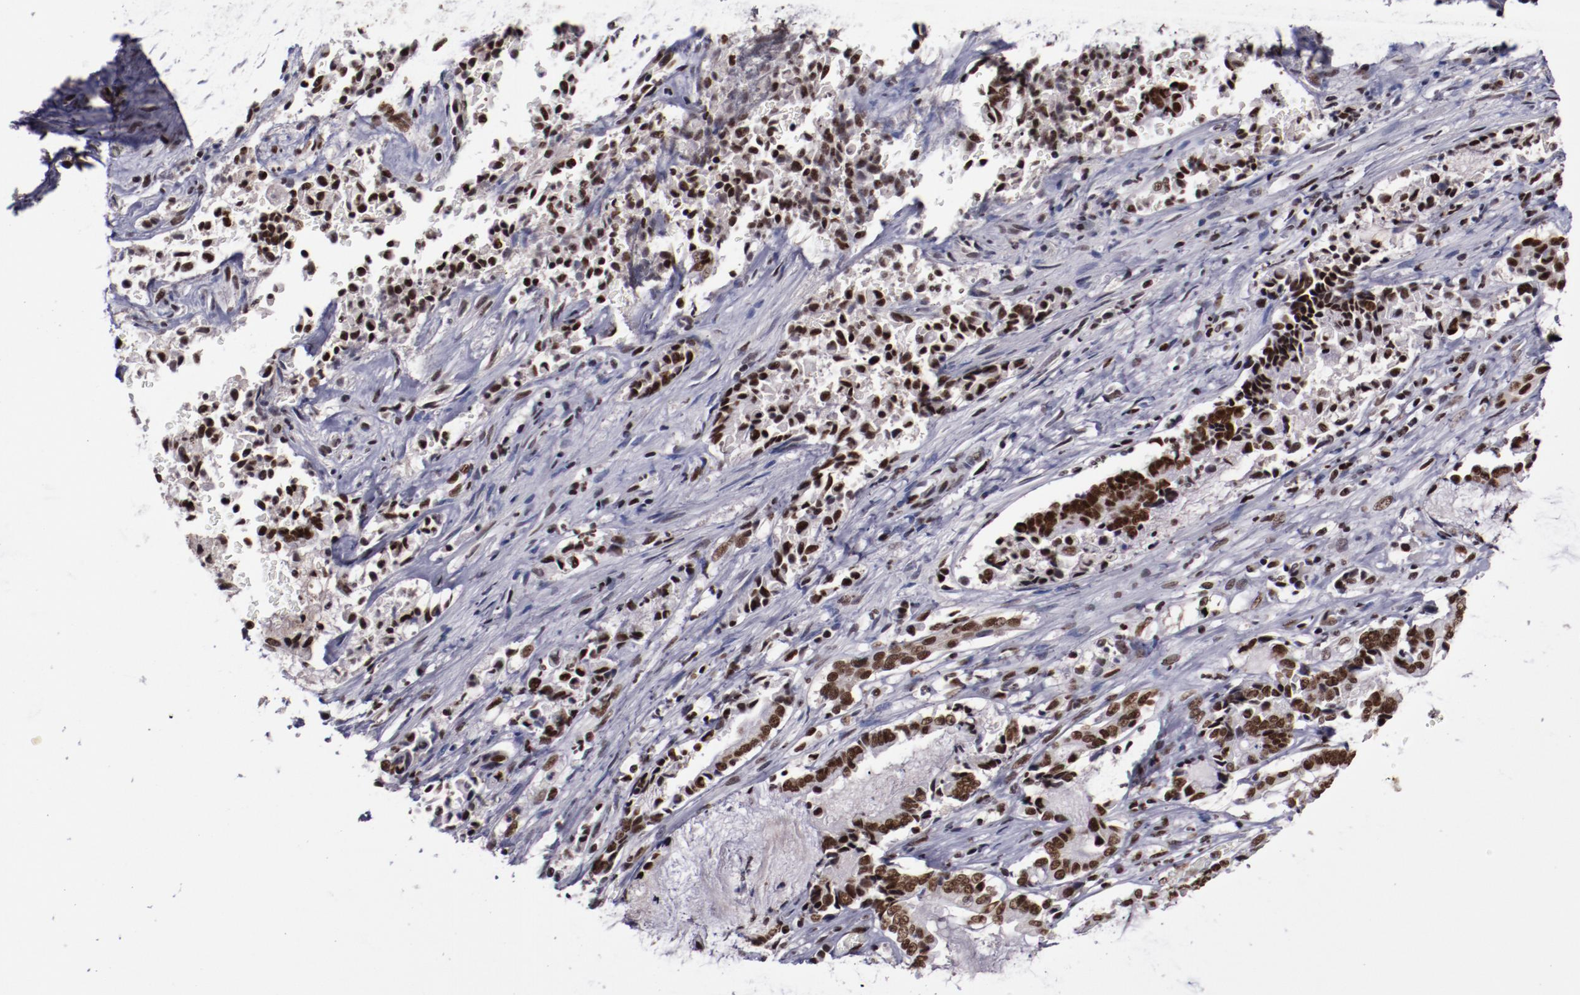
{"staining": {"intensity": "strong", "quantity": ">75%", "location": "nuclear"}, "tissue": "liver cancer", "cell_type": "Tumor cells", "image_type": "cancer", "snomed": [{"axis": "morphology", "description": "Cholangiocarcinoma"}, {"axis": "topography", "description": "Liver"}], "caption": "This histopathology image reveals liver cholangiocarcinoma stained with immunohistochemistry (IHC) to label a protein in brown. The nuclear of tumor cells show strong positivity for the protein. Nuclei are counter-stained blue.", "gene": "ERH", "patient": {"sex": "male", "age": 57}}